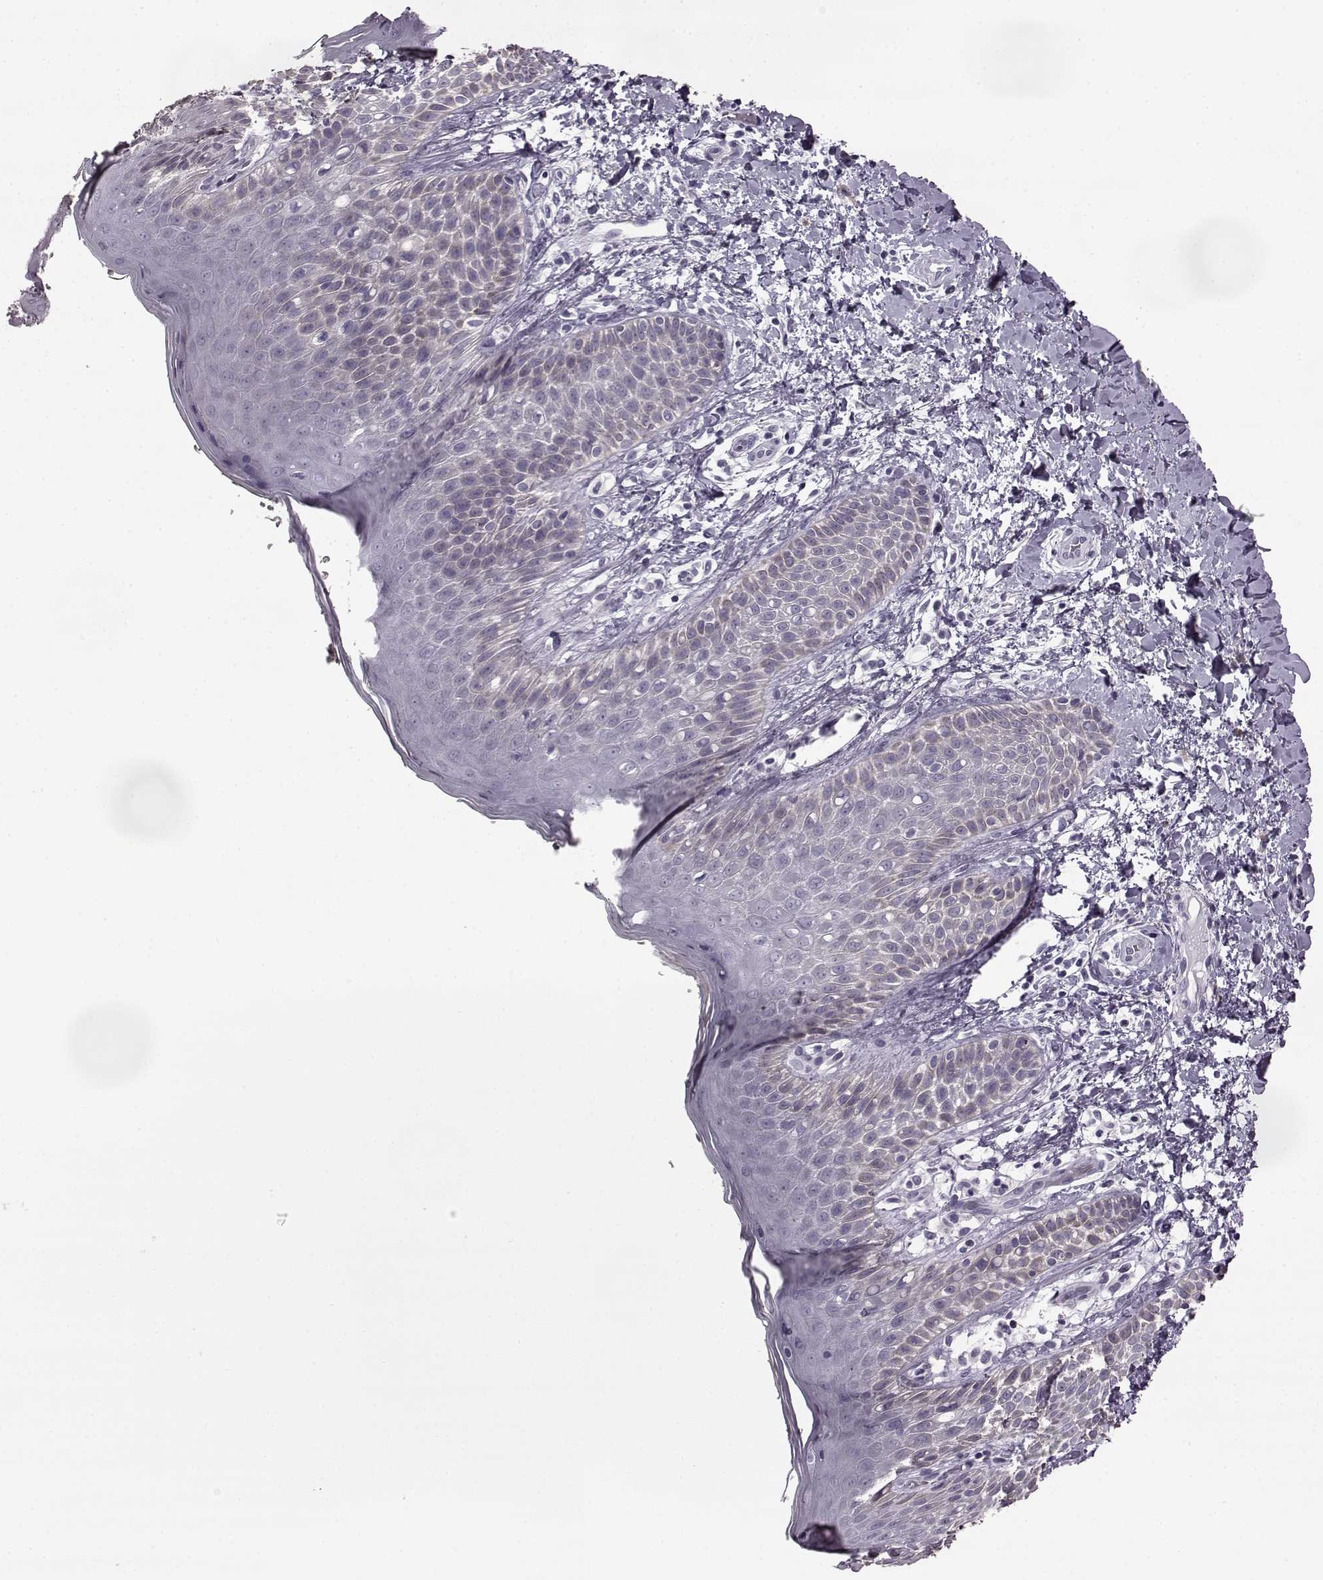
{"staining": {"intensity": "negative", "quantity": "none", "location": "none"}, "tissue": "skin", "cell_type": "Epidermal cells", "image_type": "normal", "snomed": [{"axis": "morphology", "description": "Normal tissue, NOS"}, {"axis": "topography", "description": "Anal"}], "caption": "Protein analysis of benign skin demonstrates no significant staining in epidermal cells.", "gene": "ODAD4", "patient": {"sex": "male", "age": 36}}